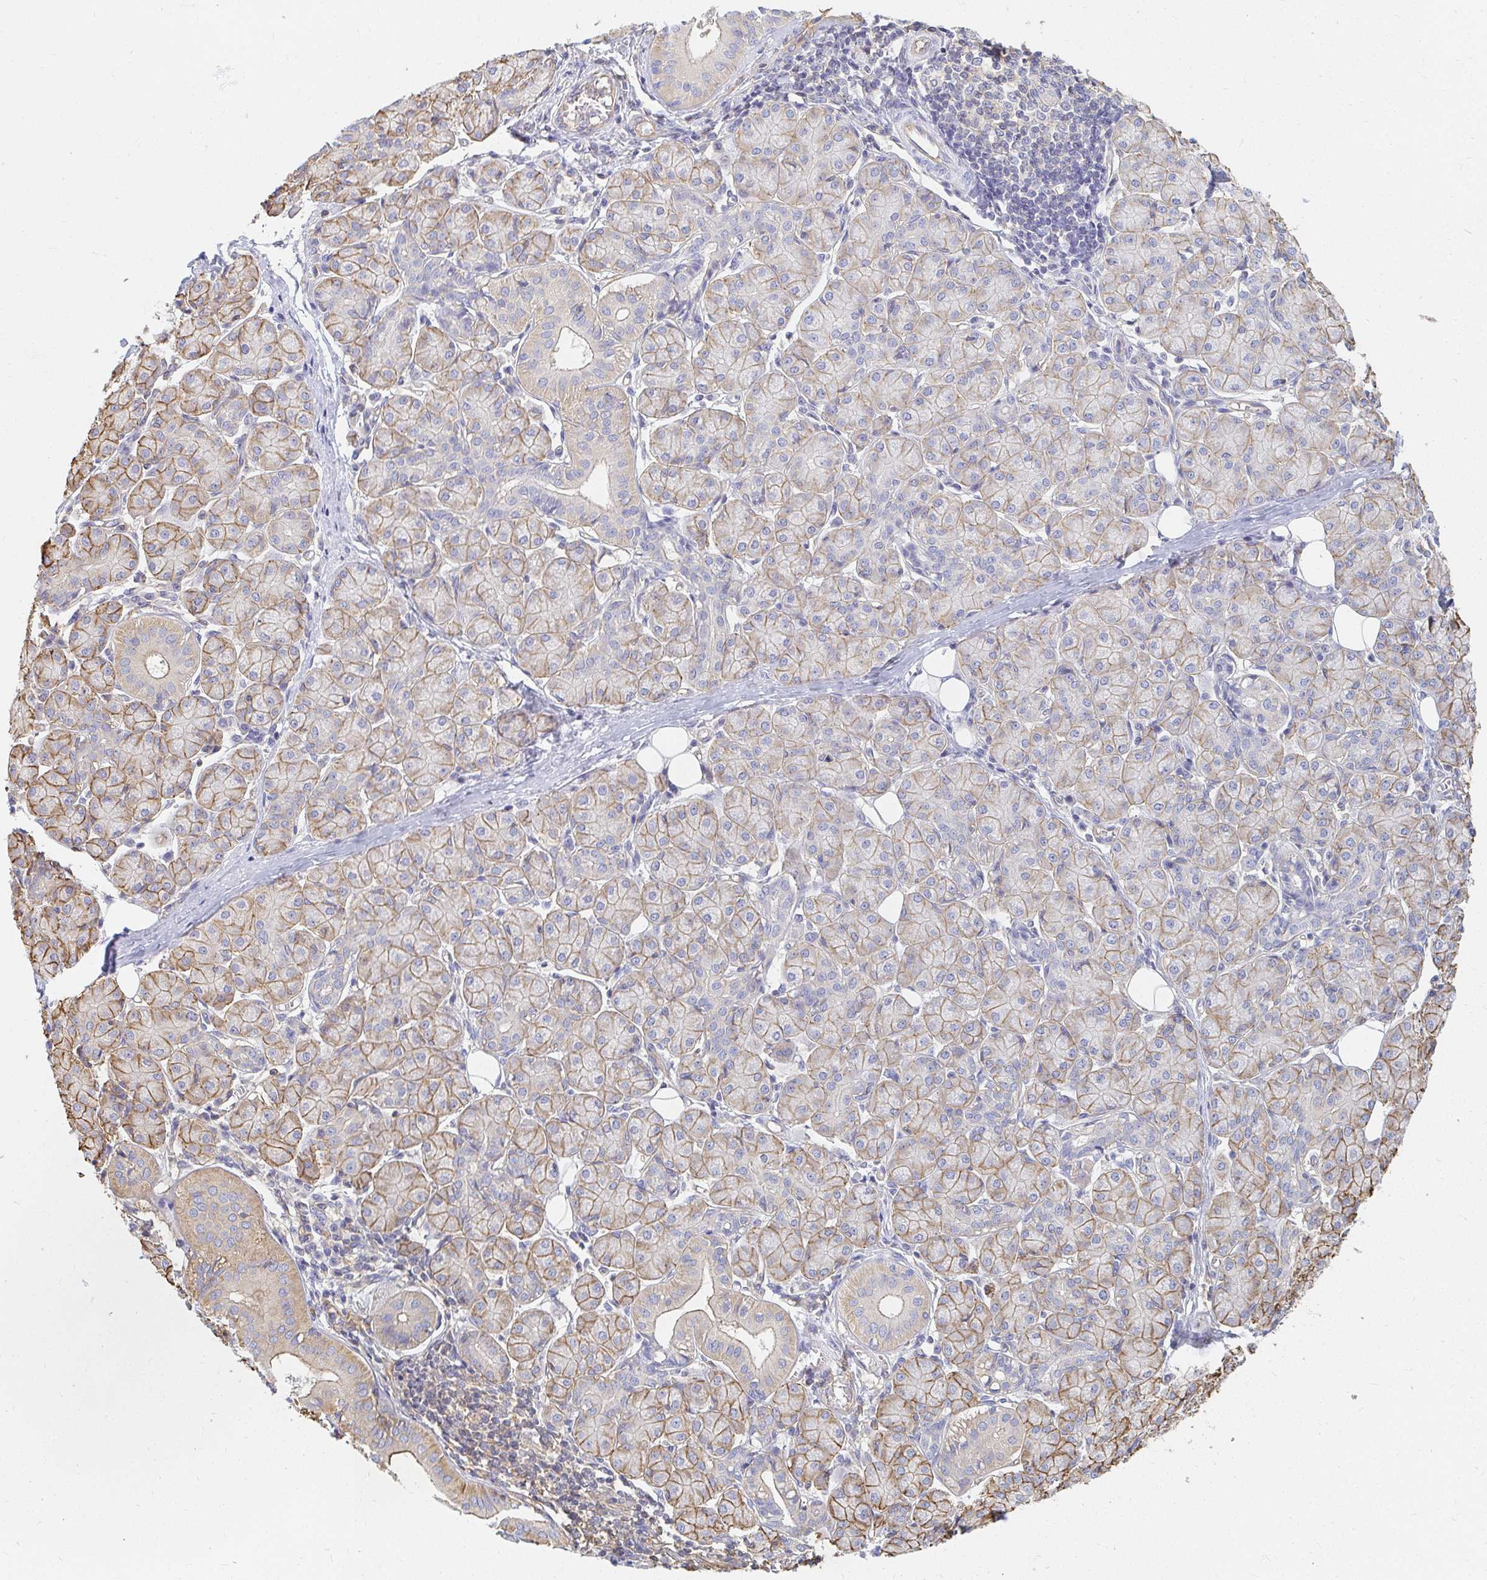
{"staining": {"intensity": "moderate", "quantity": ">75%", "location": "cytoplasmic/membranous"}, "tissue": "salivary gland", "cell_type": "Glandular cells", "image_type": "normal", "snomed": [{"axis": "morphology", "description": "Normal tissue, NOS"}, {"axis": "morphology", "description": "Inflammation, NOS"}, {"axis": "topography", "description": "Lymph node"}, {"axis": "topography", "description": "Salivary gland"}], "caption": "Protein staining reveals moderate cytoplasmic/membranous expression in about >75% of glandular cells in unremarkable salivary gland. (Stains: DAB (3,3'-diaminobenzidine) in brown, nuclei in blue, Microscopy: brightfield microscopy at high magnification).", "gene": "TSPAN19", "patient": {"sex": "male", "age": 3}}